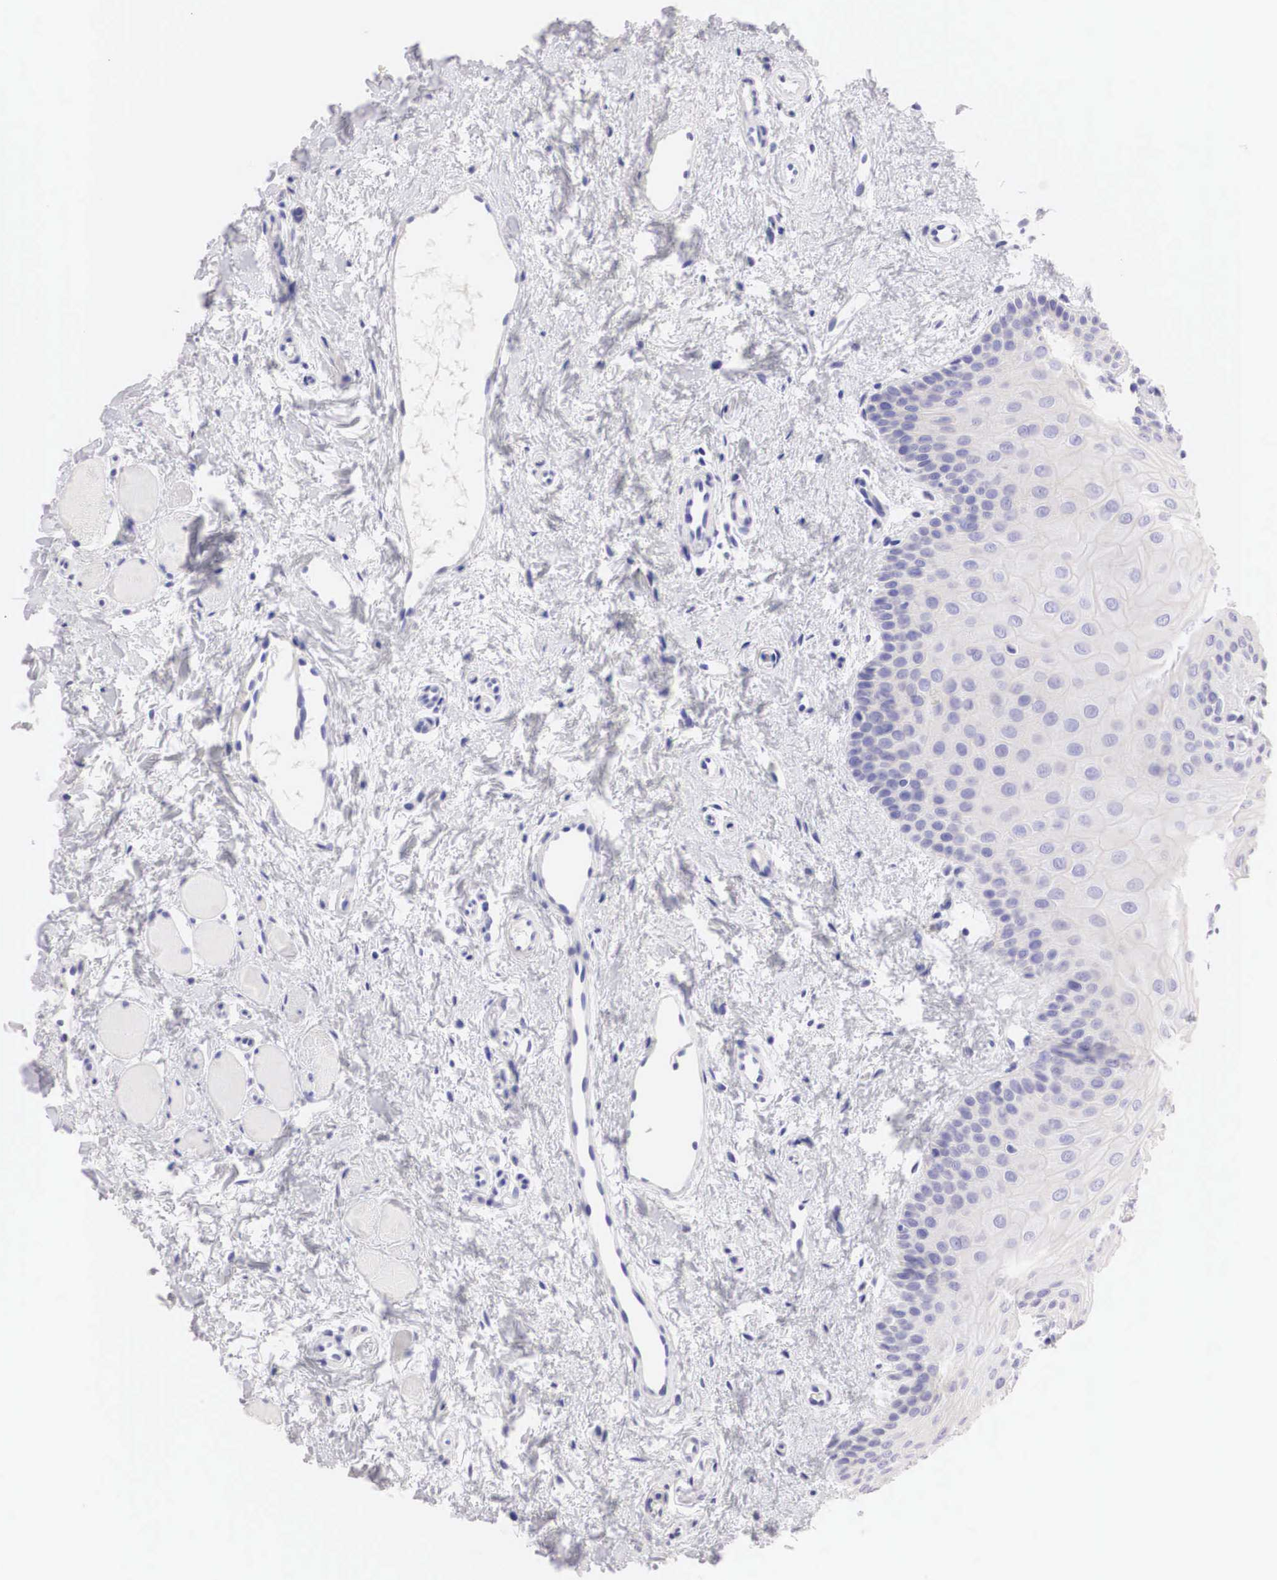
{"staining": {"intensity": "negative", "quantity": "none", "location": "none"}, "tissue": "oral mucosa", "cell_type": "Squamous epithelial cells", "image_type": "normal", "snomed": [{"axis": "morphology", "description": "Normal tissue, NOS"}, {"axis": "topography", "description": "Oral tissue"}], "caption": "High magnification brightfield microscopy of benign oral mucosa stained with DAB (brown) and counterstained with hematoxylin (blue): squamous epithelial cells show no significant expression. (Stains: DAB immunohistochemistry (IHC) with hematoxylin counter stain, Microscopy: brightfield microscopy at high magnification).", "gene": "ERBB2", "patient": {"sex": "male", "age": 14}}